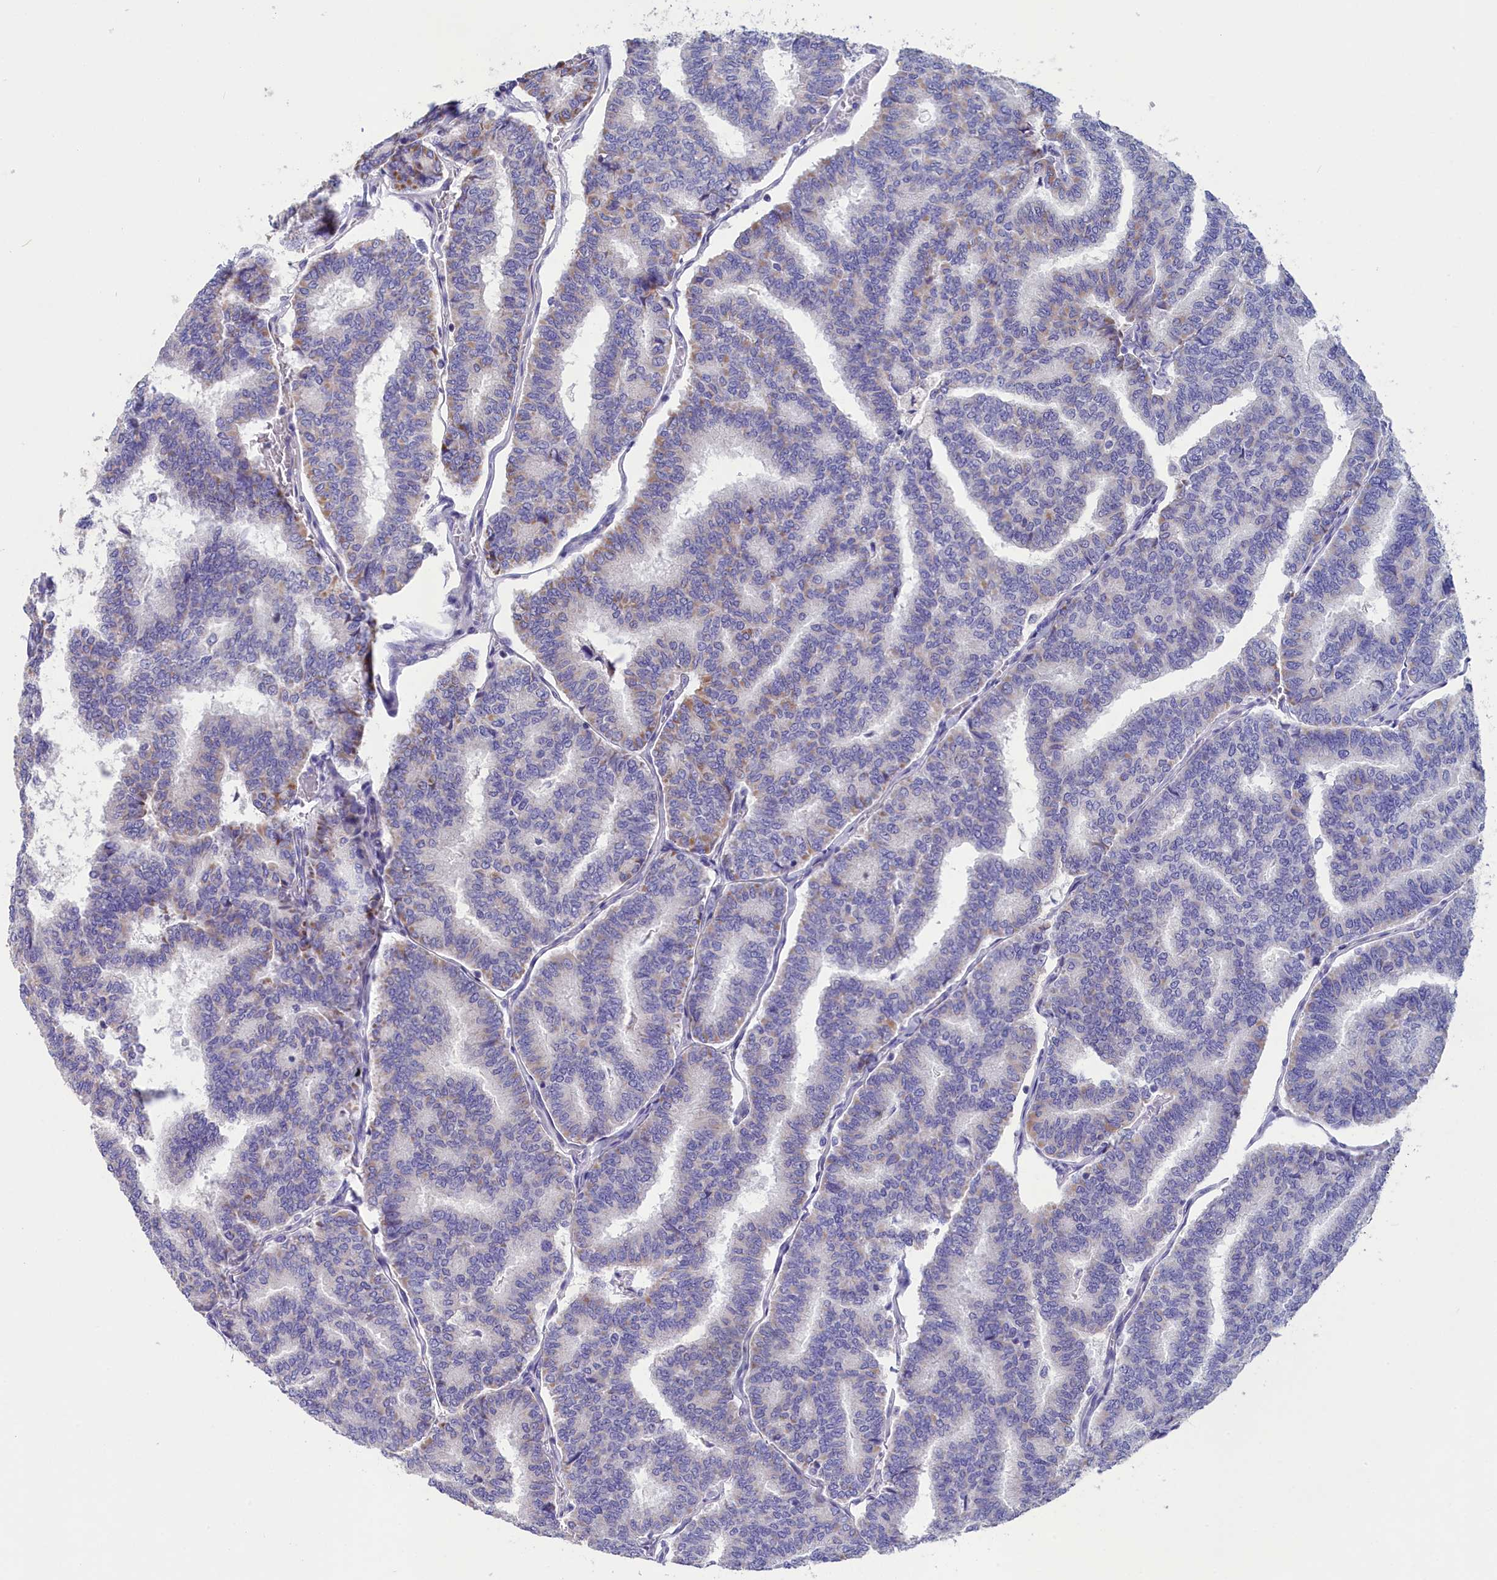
{"staining": {"intensity": "moderate", "quantity": "<25%", "location": "cytoplasmic/membranous"}, "tissue": "thyroid cancer", "cell_type": "Tumor cells", "image_type": "cancer", "snomed": [{"axis": "morphology", "description": "Papillary adenocarcinoma, NOS"}, {"axis": "topography", "description": "Thyroid gland"}], "caption": "IHC photomicrograph of neoplastic tissue: thyroid cancer (papillary adenocarcinoma) stained using immunohistochemistry (IHC) exhibits low levels of moderate protein expression localized specifically in the cytoplasmic/membranous of tumor cells, appearing as a cytoplasmic/membranous brown color.", "gene": "PRDM12", "patient": {"sex": "female", "age": 35}}